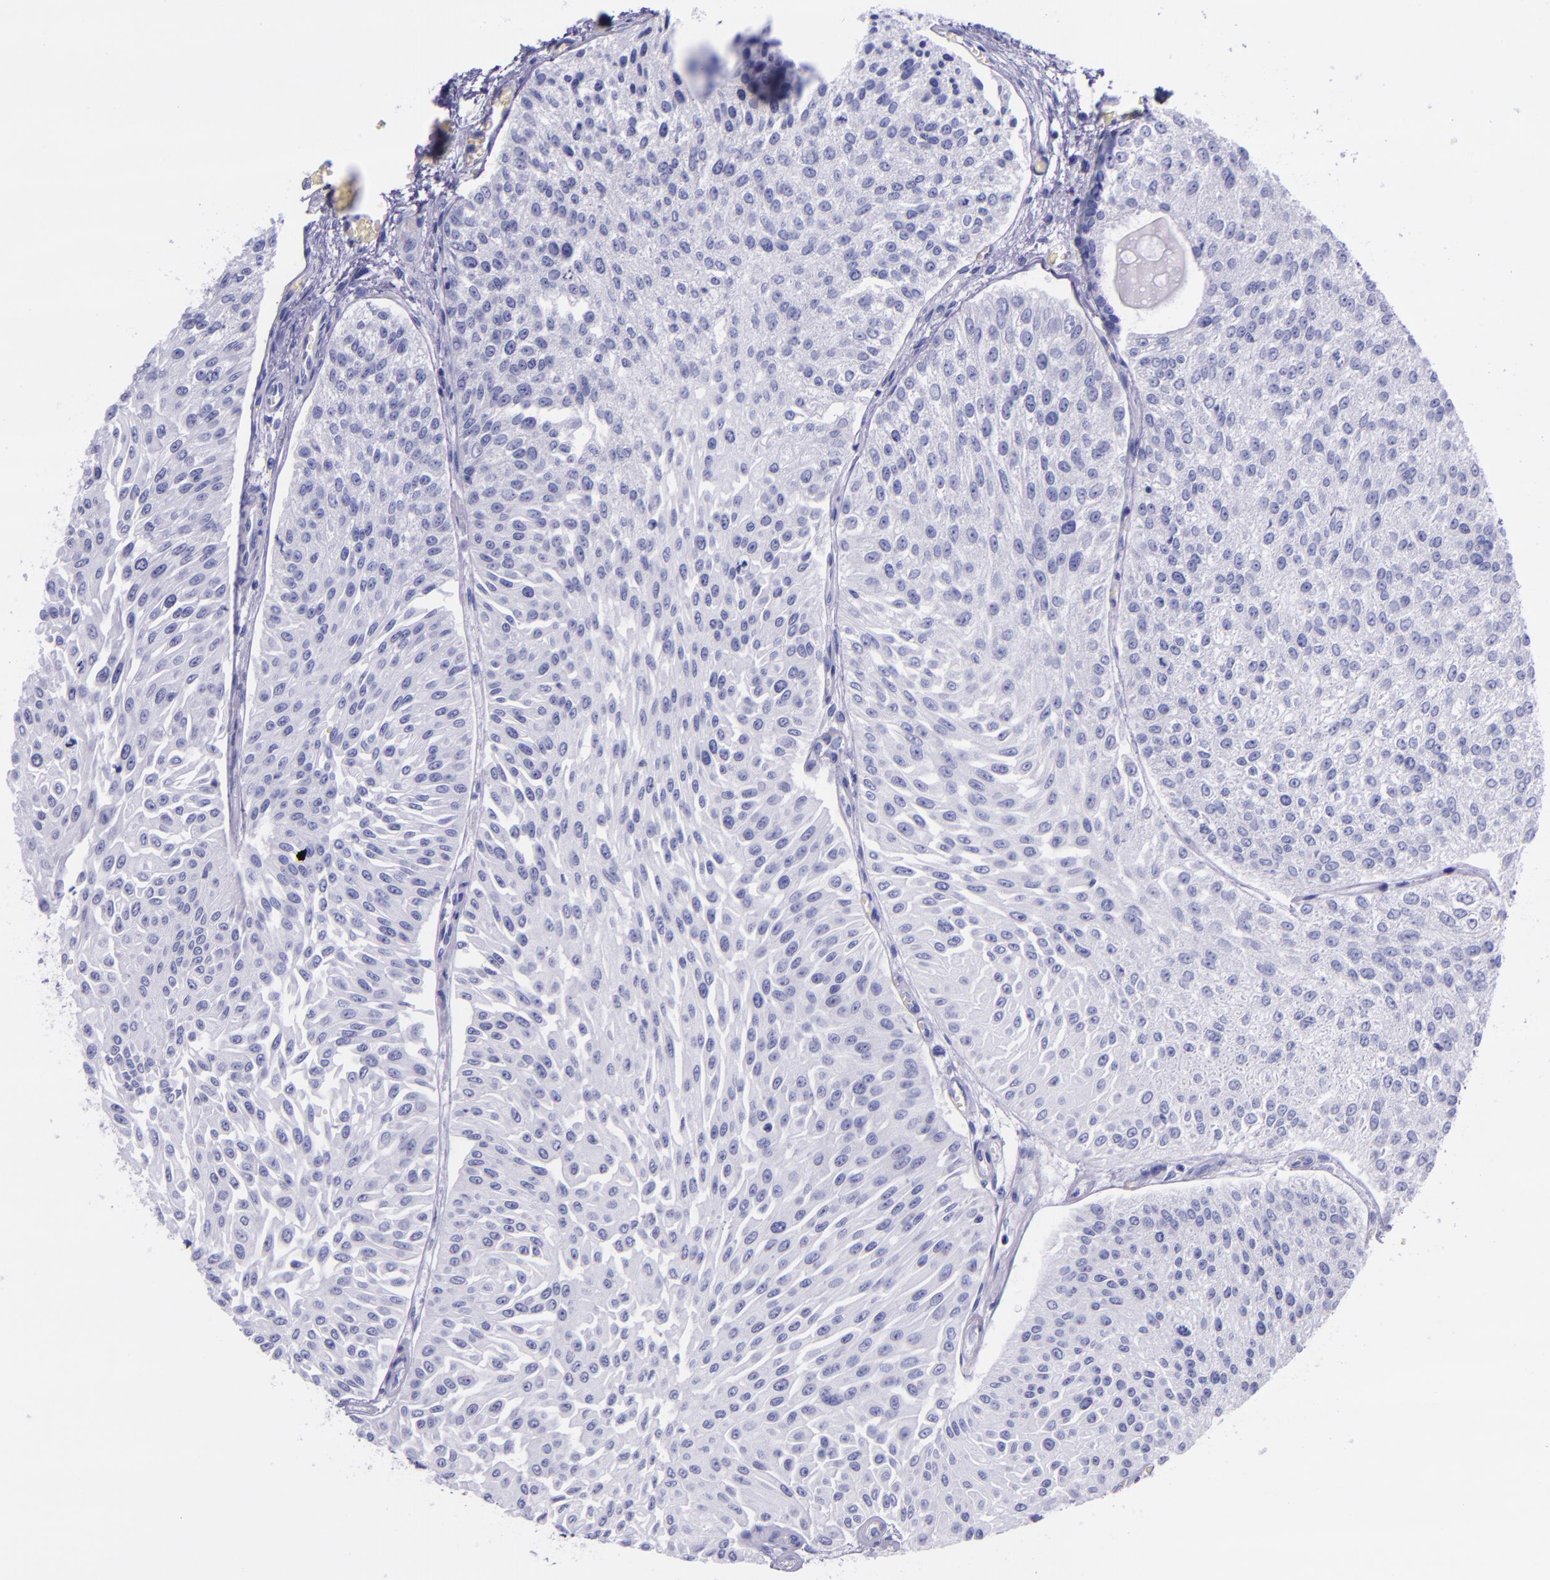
{"staining": {"intensity": "negative", "quantity": "none", "location": "none"}, "tissue": "urothelial cancer", "cell_type": "Tumor cells", "image_type": "cancer", "snomed": [{"axis": "morphology", "description": "Urothelial carcinoma, Low grade"}, {"axis": "topography", "description": "Urinary bladder"}], "caption": "Immunohistochemistry (IHC) of urothelial cancer displays no staining in tumor cells. (DAB (3,3'-diaminobenzidine) immunohistochemistry, high magnification).", "gene": "MBP", "patient": {"sex": "male", "age": 86}}